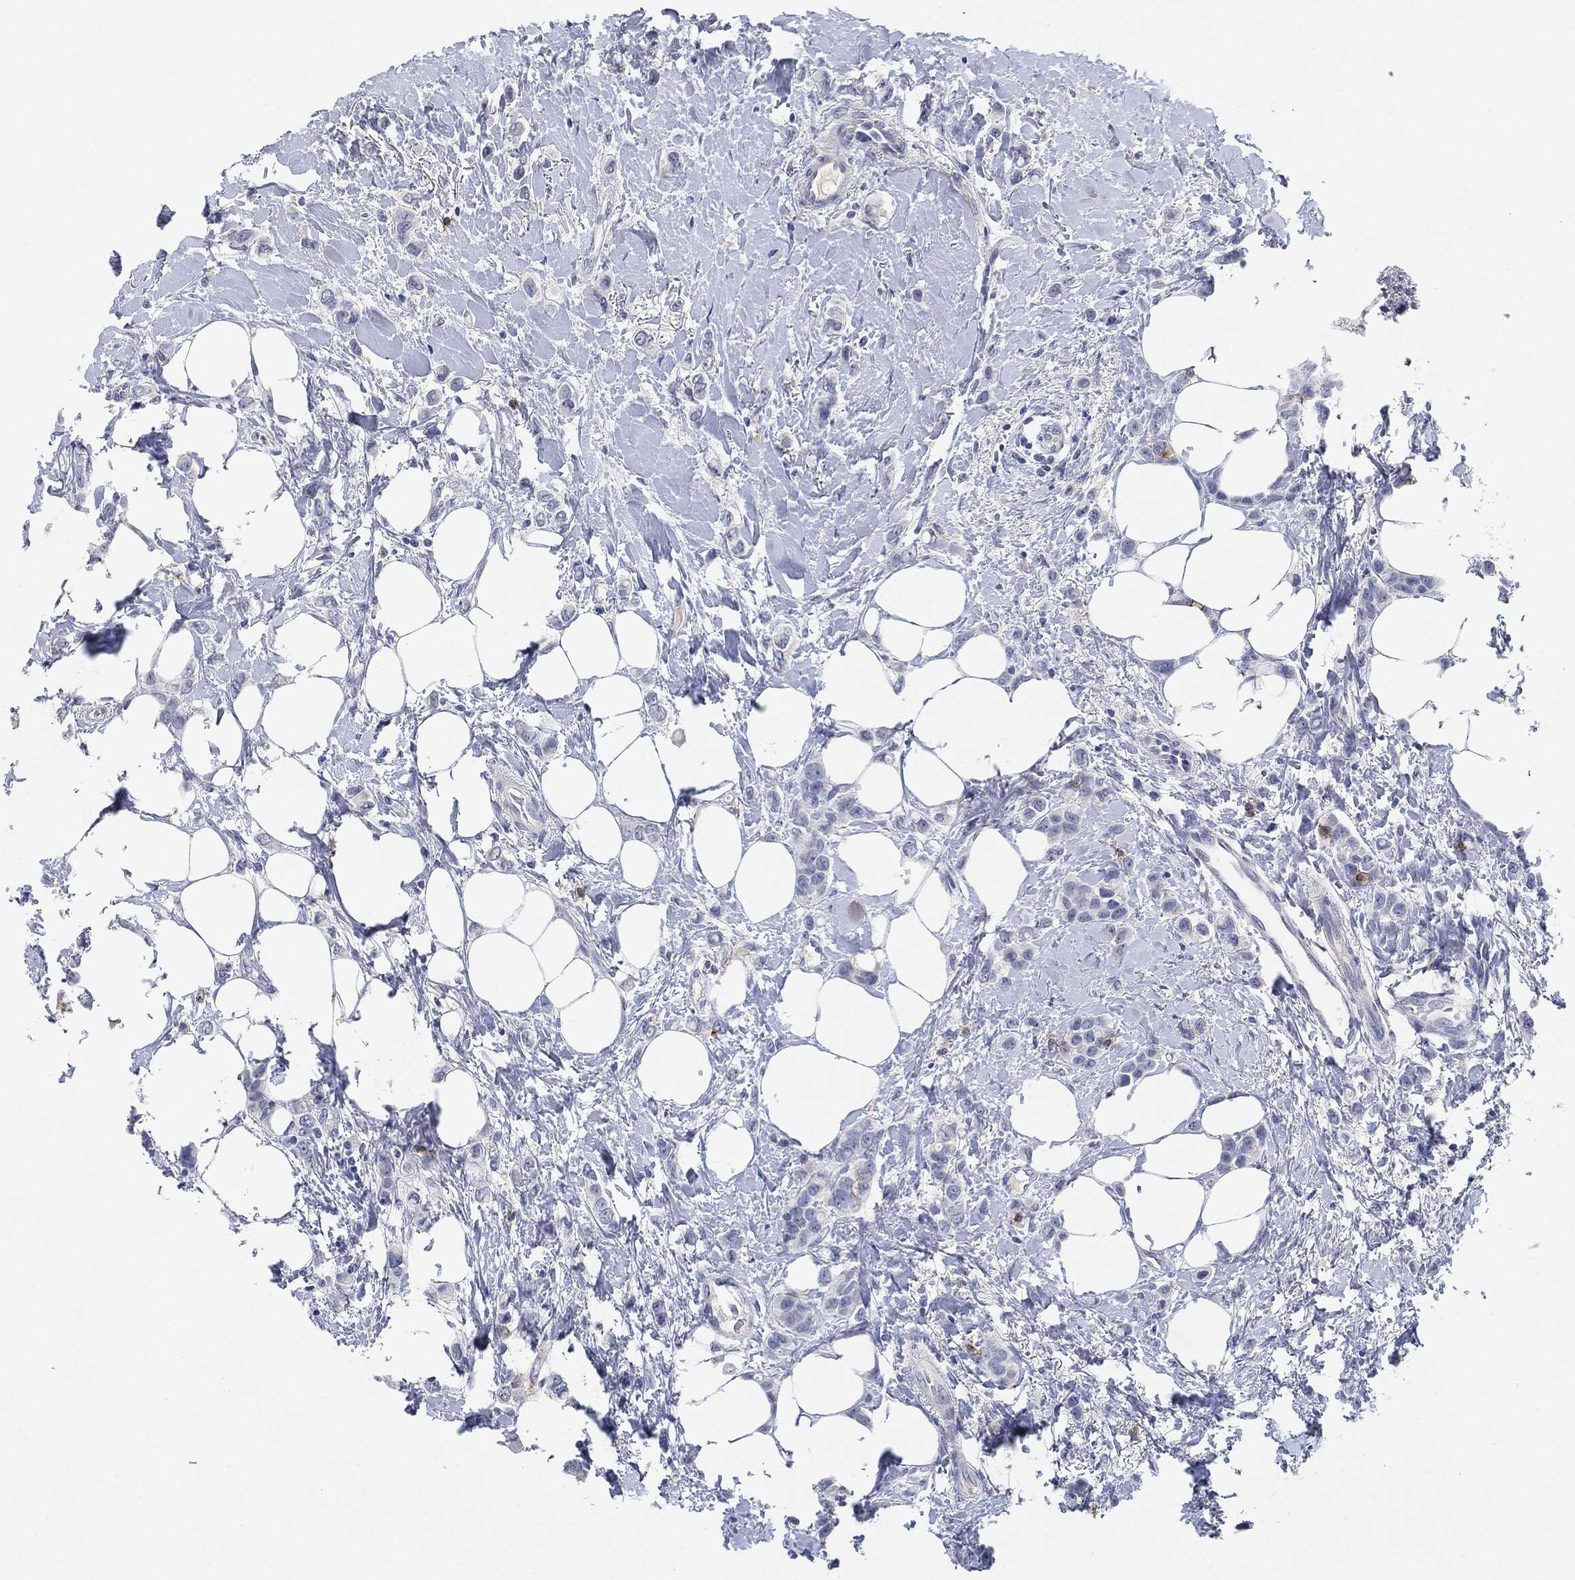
{"staining": {"intensity": "negative", "quantity": "none", "location": "none"}, "tissue": "breast cancer", "cell_type": "Tumor cells", "image_type": "cancer", "snomed": [{"axis": "morphology", "description": "Lobular carcinoma"}, {"axis": "topography", "description": "Breast"}], "caption": "DAB (3,3'-diaminobenzidine) immunohistochemical staining of breast cancer (lobular carcinoma) displays no significant staining in tumor cells.", "gene": "NTRK1", "patient": {"sex": "female", "age": 66}}